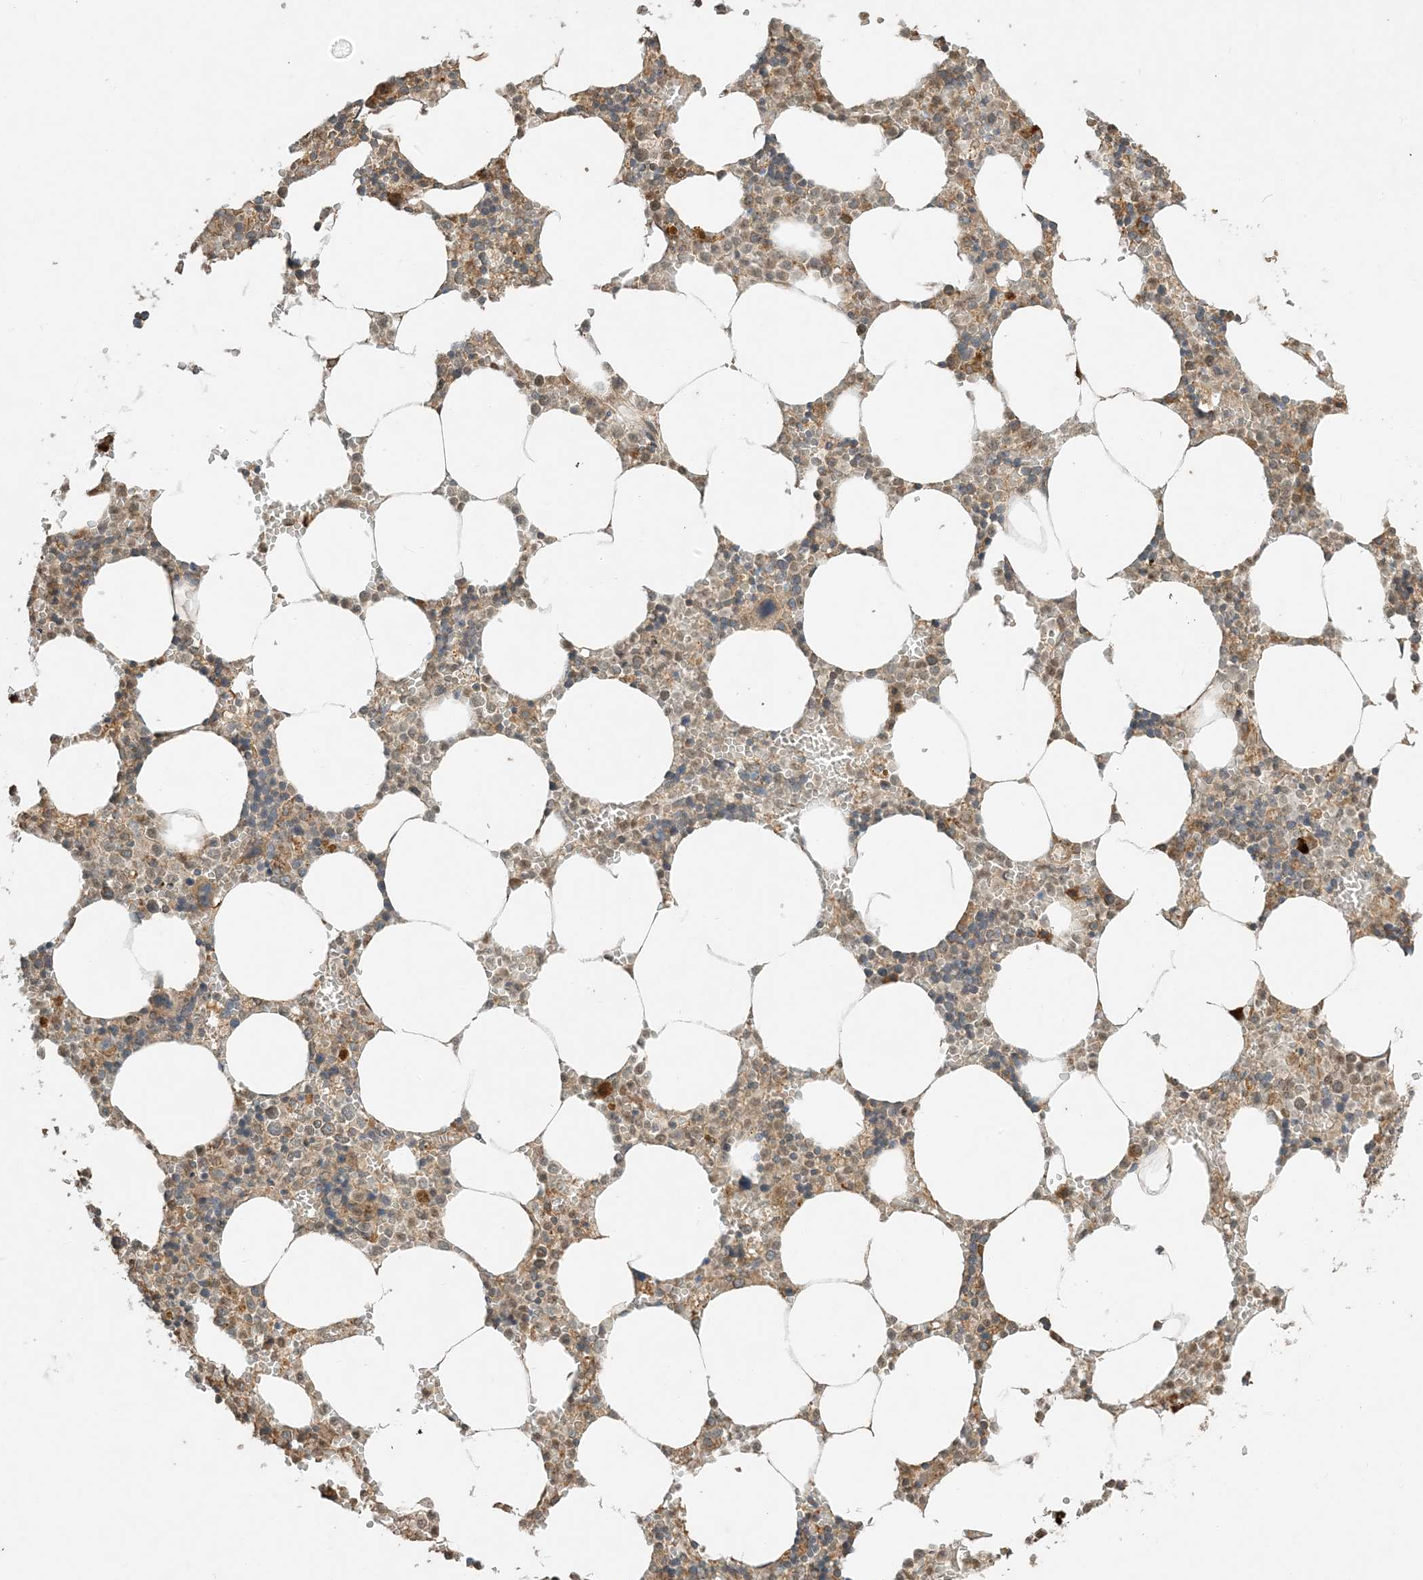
{"staining": {"intensity": "moderate", "quantity": ">75%", "location": "cytoplasmic/membranous"}, "tissue": "bone marrow", "cell_type": "Hematopoietic cells", "image_type": "normal", "snomed": [{"axis": "morphology", "description": "Normal tissue, NOS"}, {"axis": "topography", "description": "Bone marrow"}], "caption": "An immunohistochemistry (IHC) micrograph of unremarkable tissue is shown. Protein staining in brown highlights moderate cytoplasmic/membranous positivity in bone marrow within hematopoietic cells.", "gene": "MCOLN1", "patient": {"sex": "male", "age": 70}}